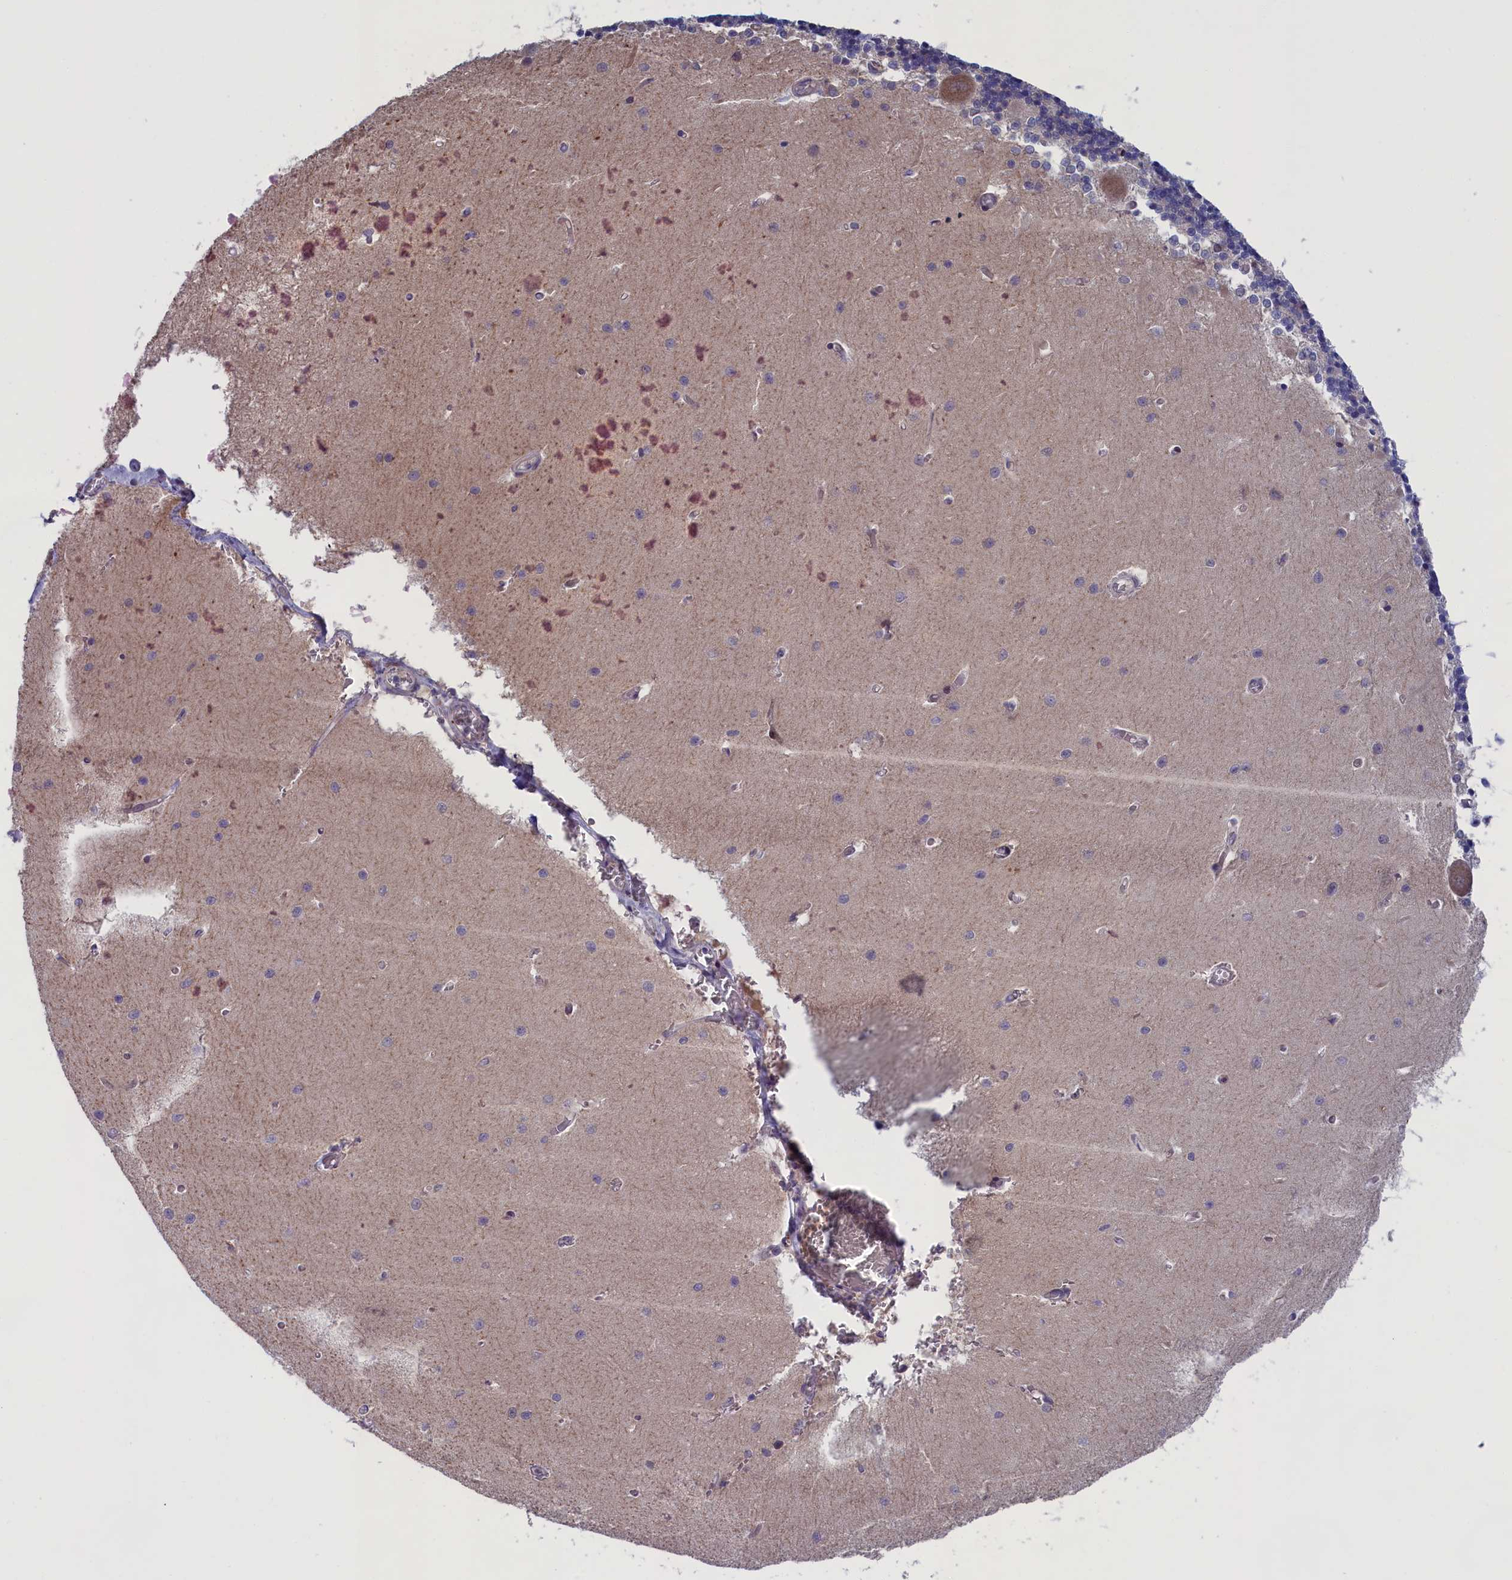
{"staining": {"intensity": "negative", "quantity": "none", "location": "none"}, "tissue": "cerebellum", "cell_type": "Cells in granular layer", "image_type": "normal", "snomed": [{"axis": "morphology", "description": "Normal tissue, NOS"}, {"axis": "topography", "description": "Cerebellum"}], "caption": "Immunohistochemistry (IHC) photomicrograph of unremarkable cerebellum: human cerebellum stained with DAB (3,3'-diaminobenzidine) demonstrates no significant protein staining in cells in granular layer.", "gene": "LIG1", "patient": {"sex": "male", "age": 37}}